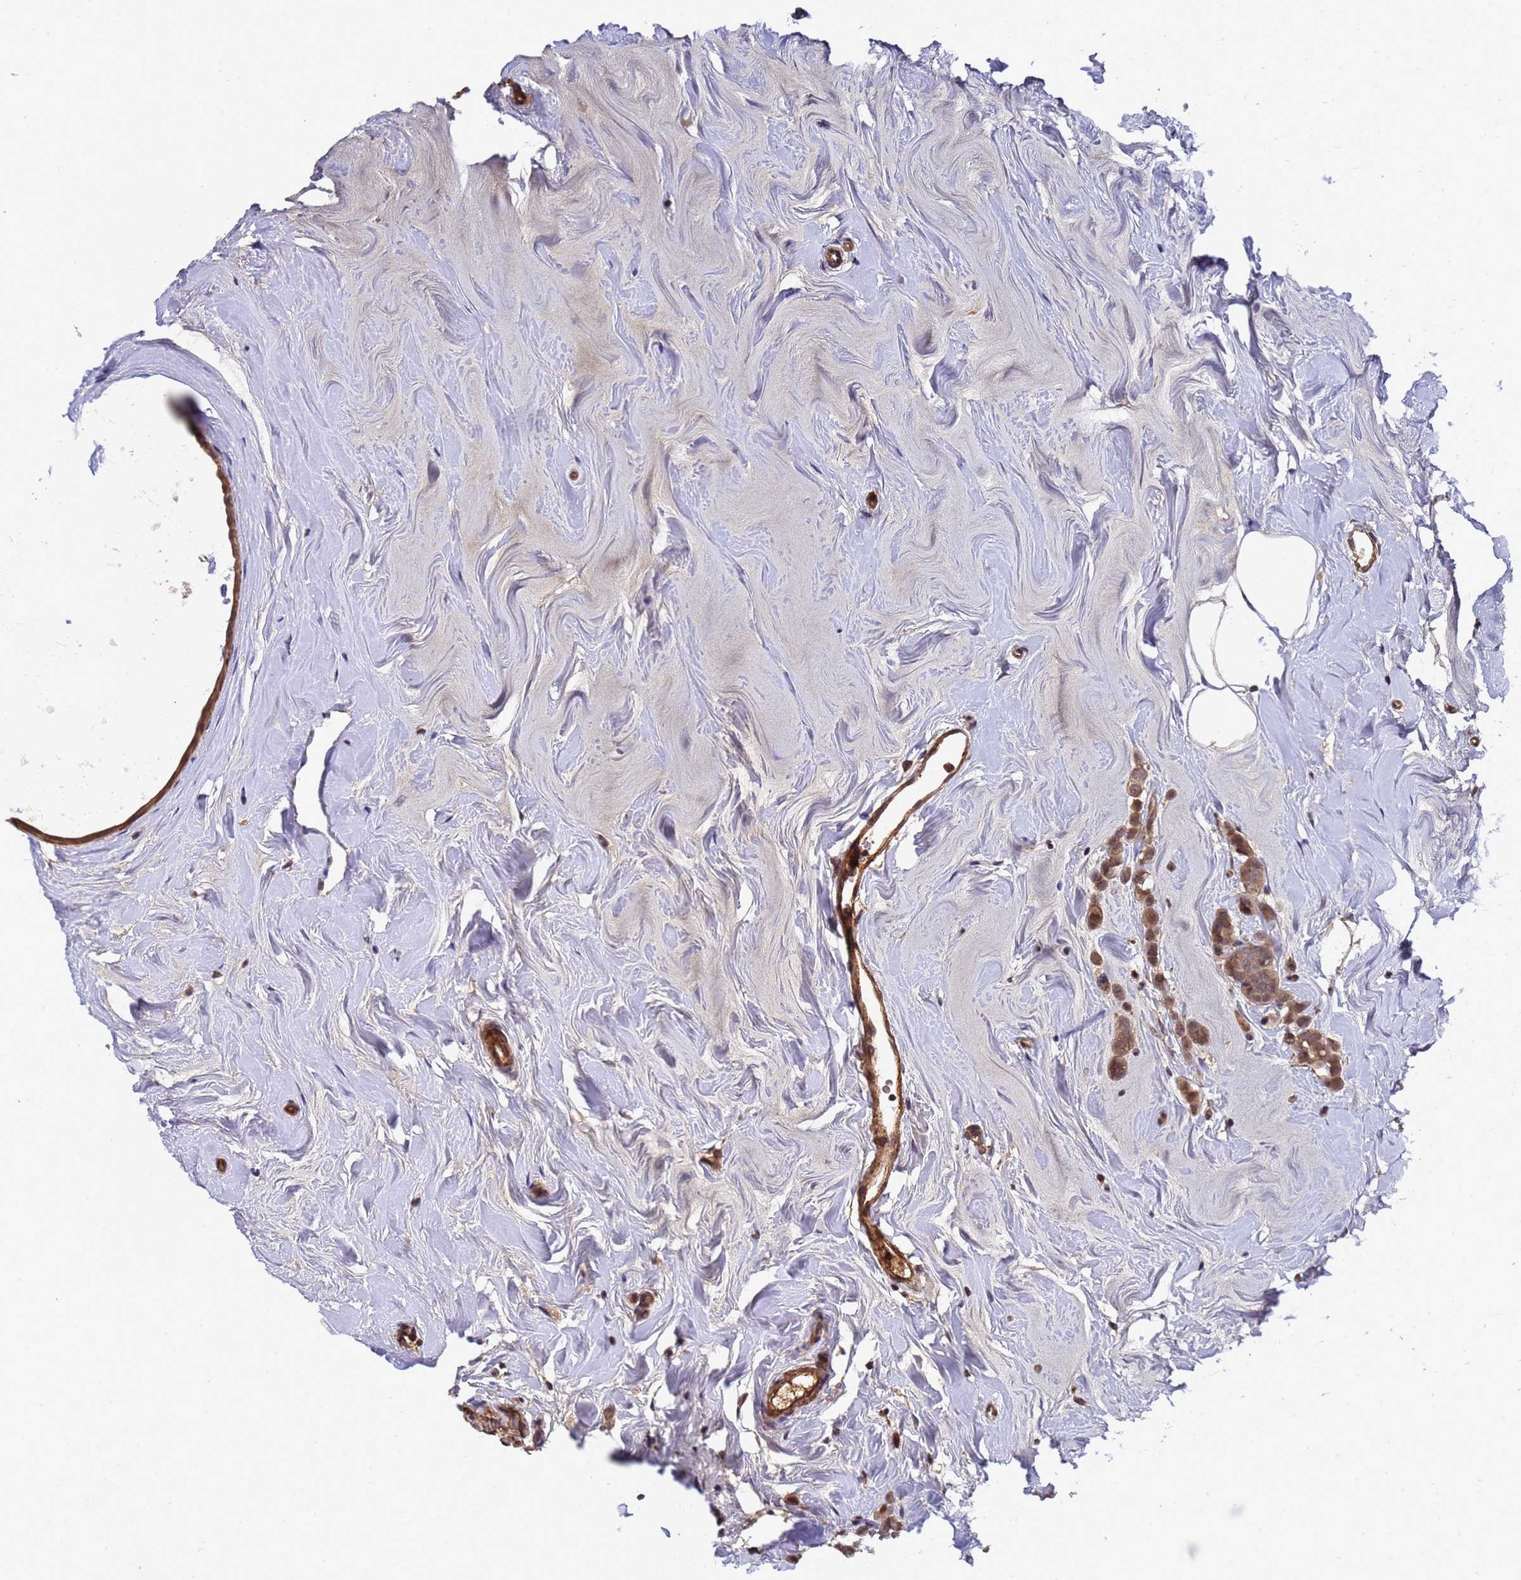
{"staining": {"intensity": "moderate", "quantity": ">75%", "location": "cytoplasmic/membranous"}, "tissue": "breast cancer", "cell_type": "Tumor cells", "image_type": "cancer", "snomed": [{"axis": "morphology", "description": "Lobular carcinoma"}, {"axis": "topography", "description": "Breast"}], "caption": "IHC micrograph of human lobular carcinoma (breast) stained for a protein (brown), which displays medium levels of moderate cytoplasmic/membranous staining in about >75% of tumor cells.", "gene": "GSTCD", "patient": {"sex": "female", "age": 47}}